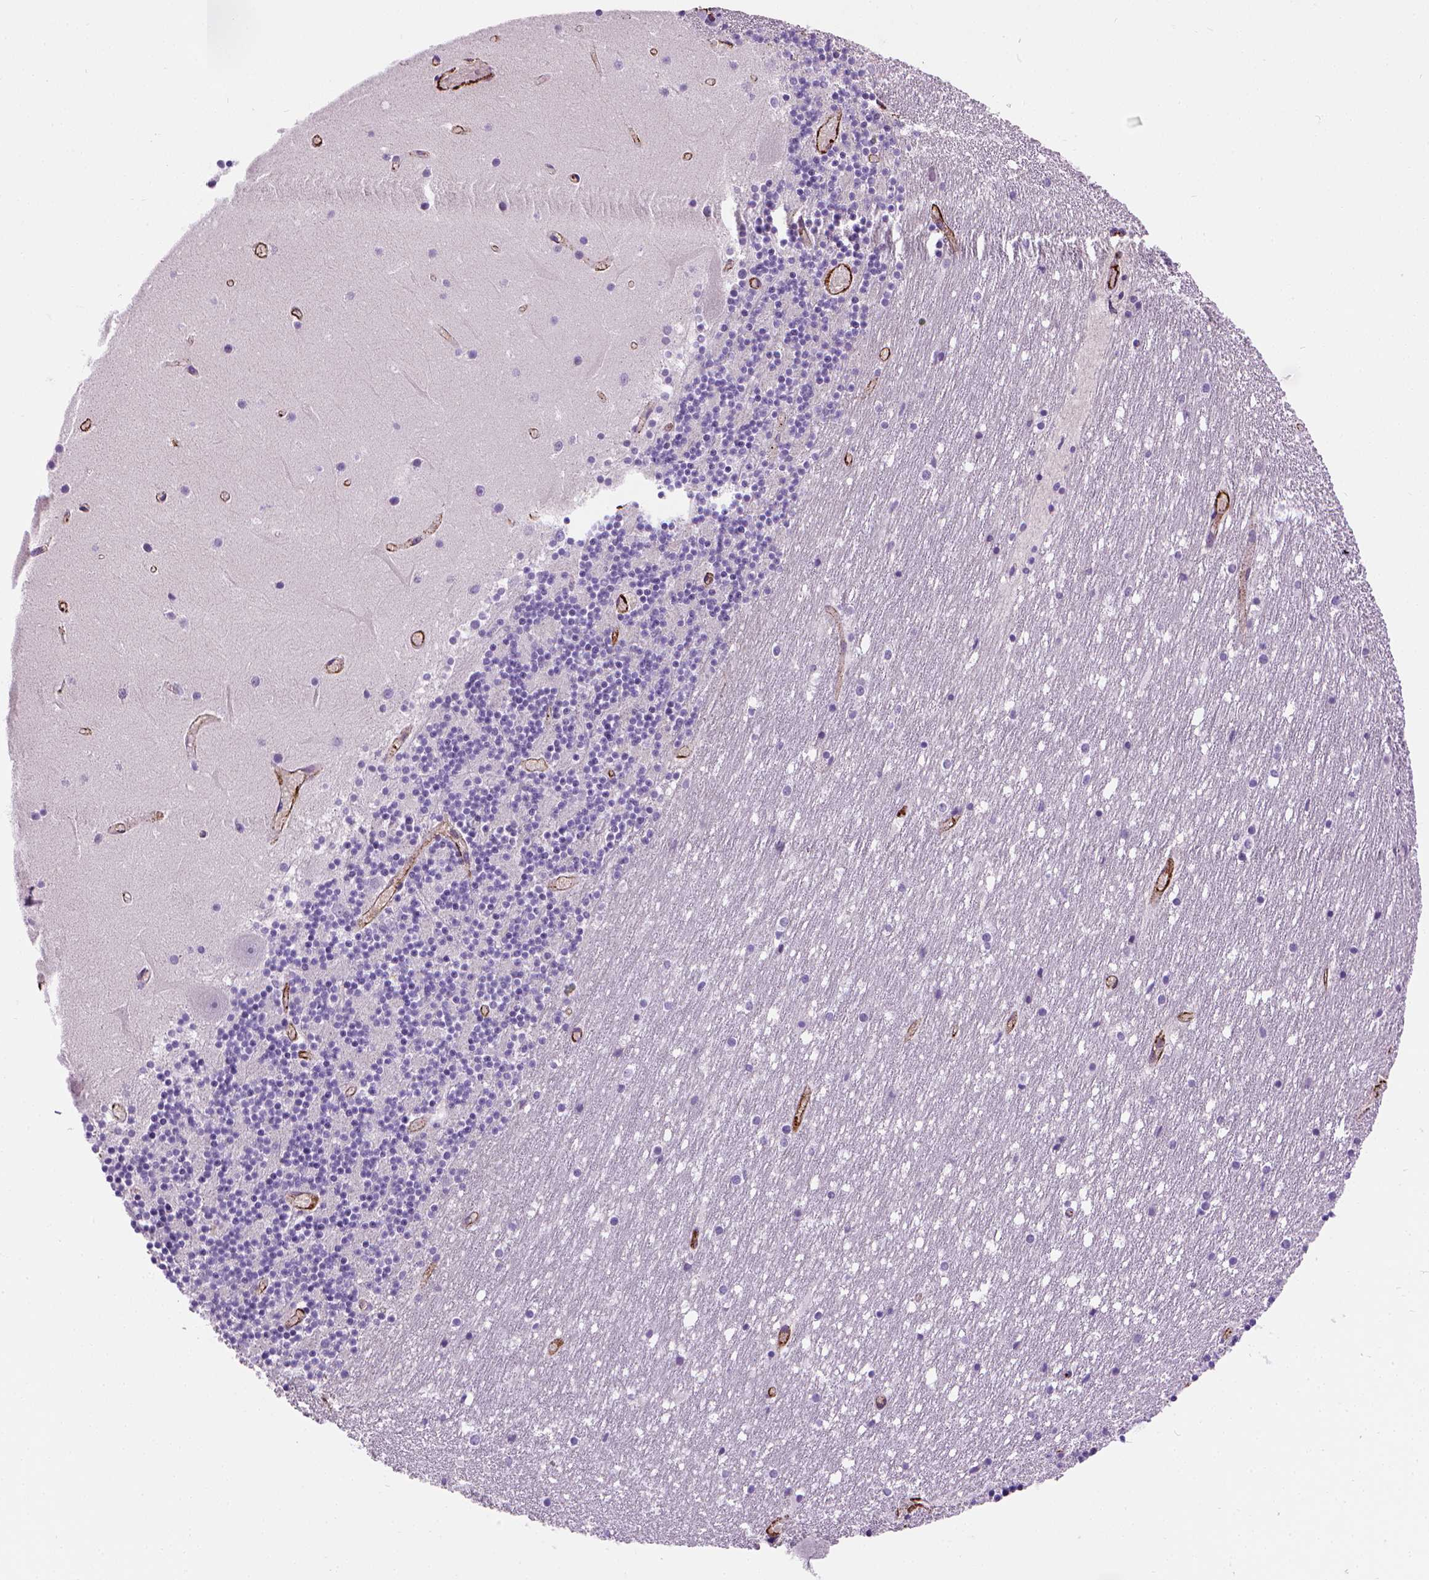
{"staining": {"intensity": "negative", "quantity": "none", "location": "none"}, "tissue": "cerebellum", "cell_type": "Cells in granular layer", "image_type": "normal", "snomed": [{"axis": "morphology", "description": "Normal tissue, NOS"}, {"axis": "topography", "description": "Cerebellum"}], "caption": "Protein analysis of benign cerebellum reveals no significant expression in cells in granular layer. Brightfield microscopy of immunohistochemistry stained with DAB (brown) and hematoxylin (blue), captured at high magnification.", "gene": "VWF", "patient": {"sex": "female", "age": 28}}